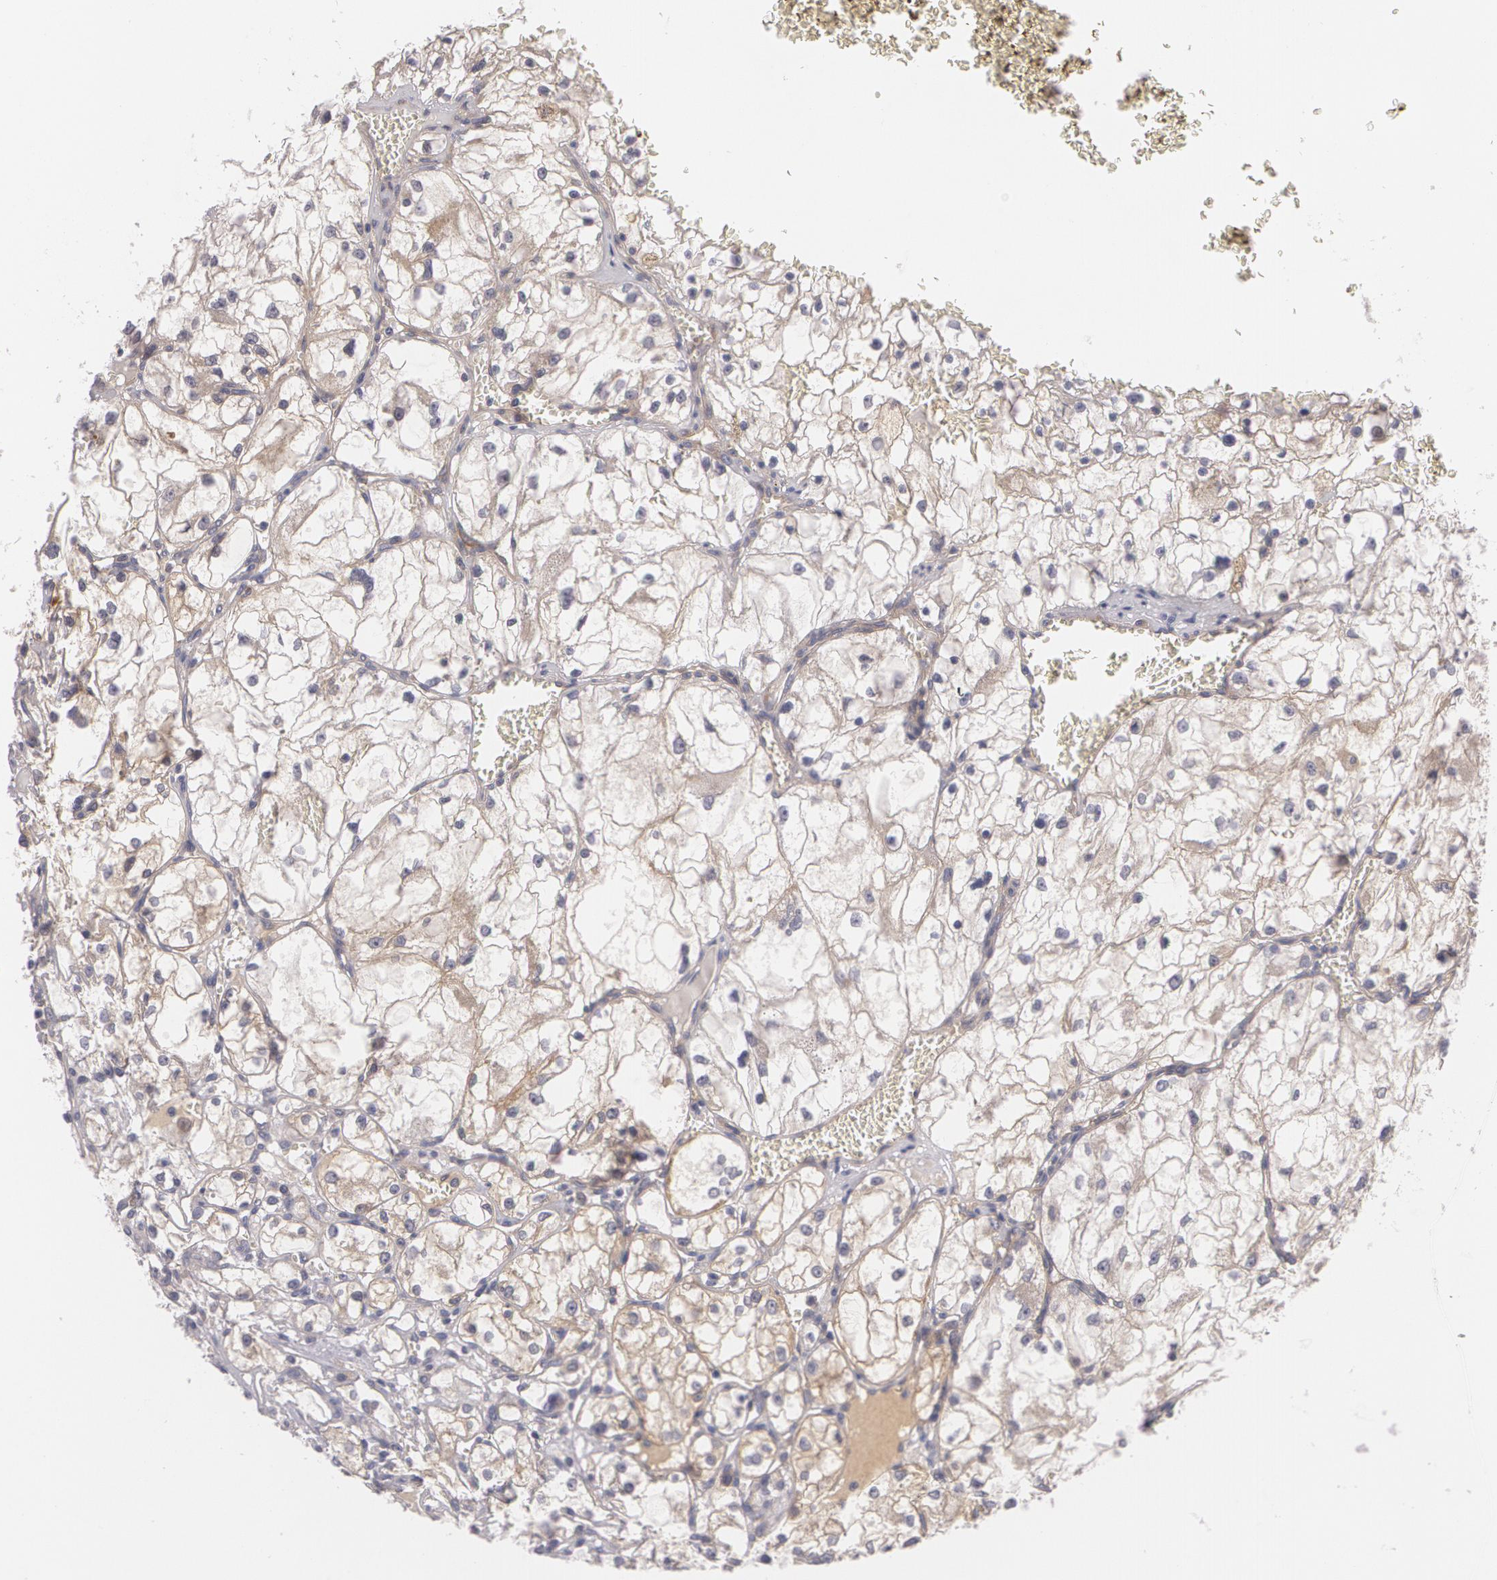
{"staining": {"intensity": "weak", "quantity": "<25%", "location": "cytoplasmic/membranous"}, "tissue": "renal cancer", "cell_type": "Tumor cells", "image_type": "cancer", "snomed": [{"axis": "morphology", "description": "Adenocarcinoma, NOS"}, {"axis": "topography", "description": "Kidney"}], "caption": "This histopathology image is of renal adenocarcinoma stained with immunohistochemistry to label a protein in brown with the nuclei are counter-stained blue. There is no positivity in tumor cells.", "gene": "CASK", "patient": {"sex": "male", "age": 61}}